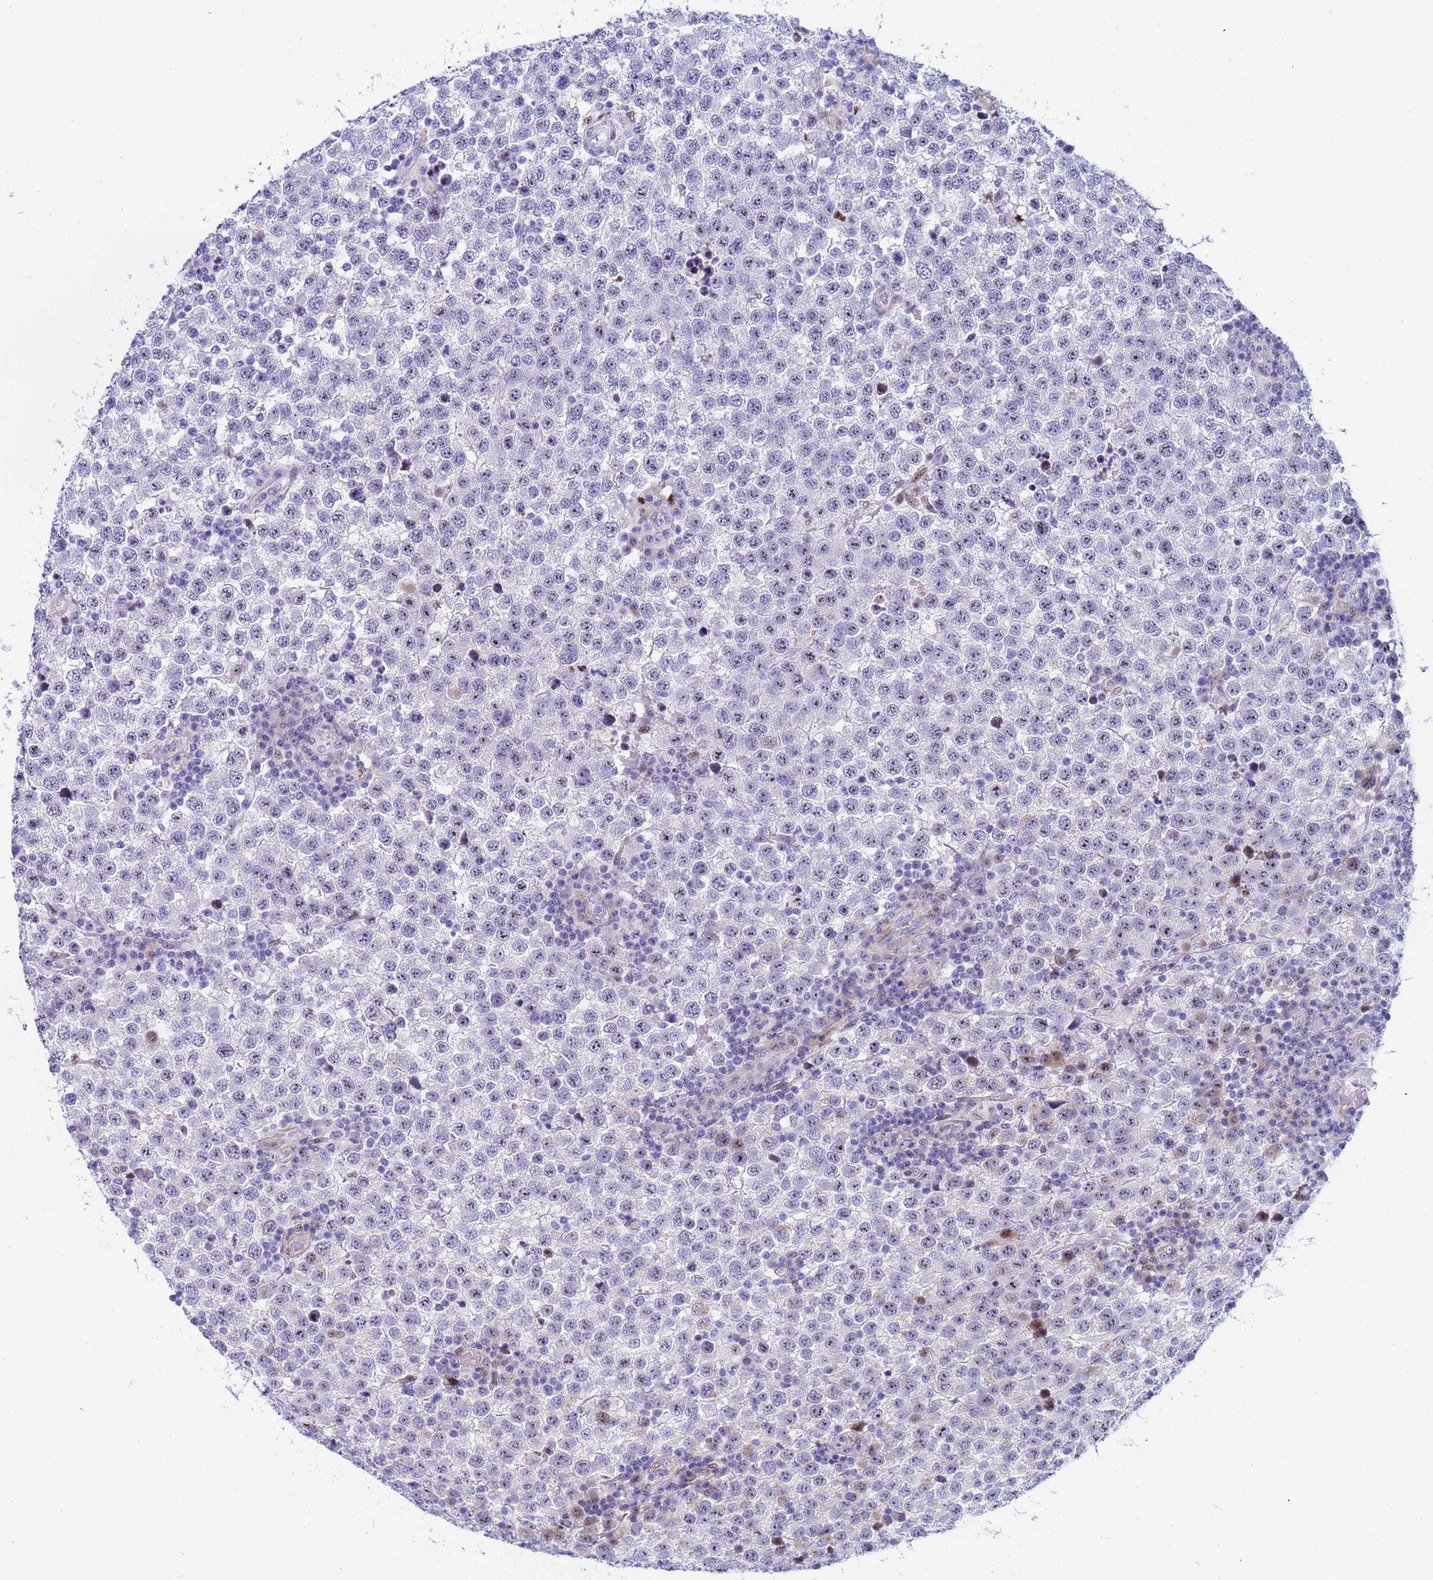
{"staining": {"intensity": "moderate", "quantity": "<25%", "location": "nuclear"}, "tissue": "testis cancer", "cell_type": "Tumor cells", "image_type": "cancer", "snomed": [{"axis": "morphology", "description": "Seminoma, NOS"}, {"axis": "topography", "description": "Testis"}], "caption": "IHC (DAB (3,3'-diaminobenzidine)) staining of human testis seminoma demonstrates moderate nuclear protein positivity in about <25% of tumor cells.", "gene": "POP5", "patient": {"sex": "male", "age": 34}}